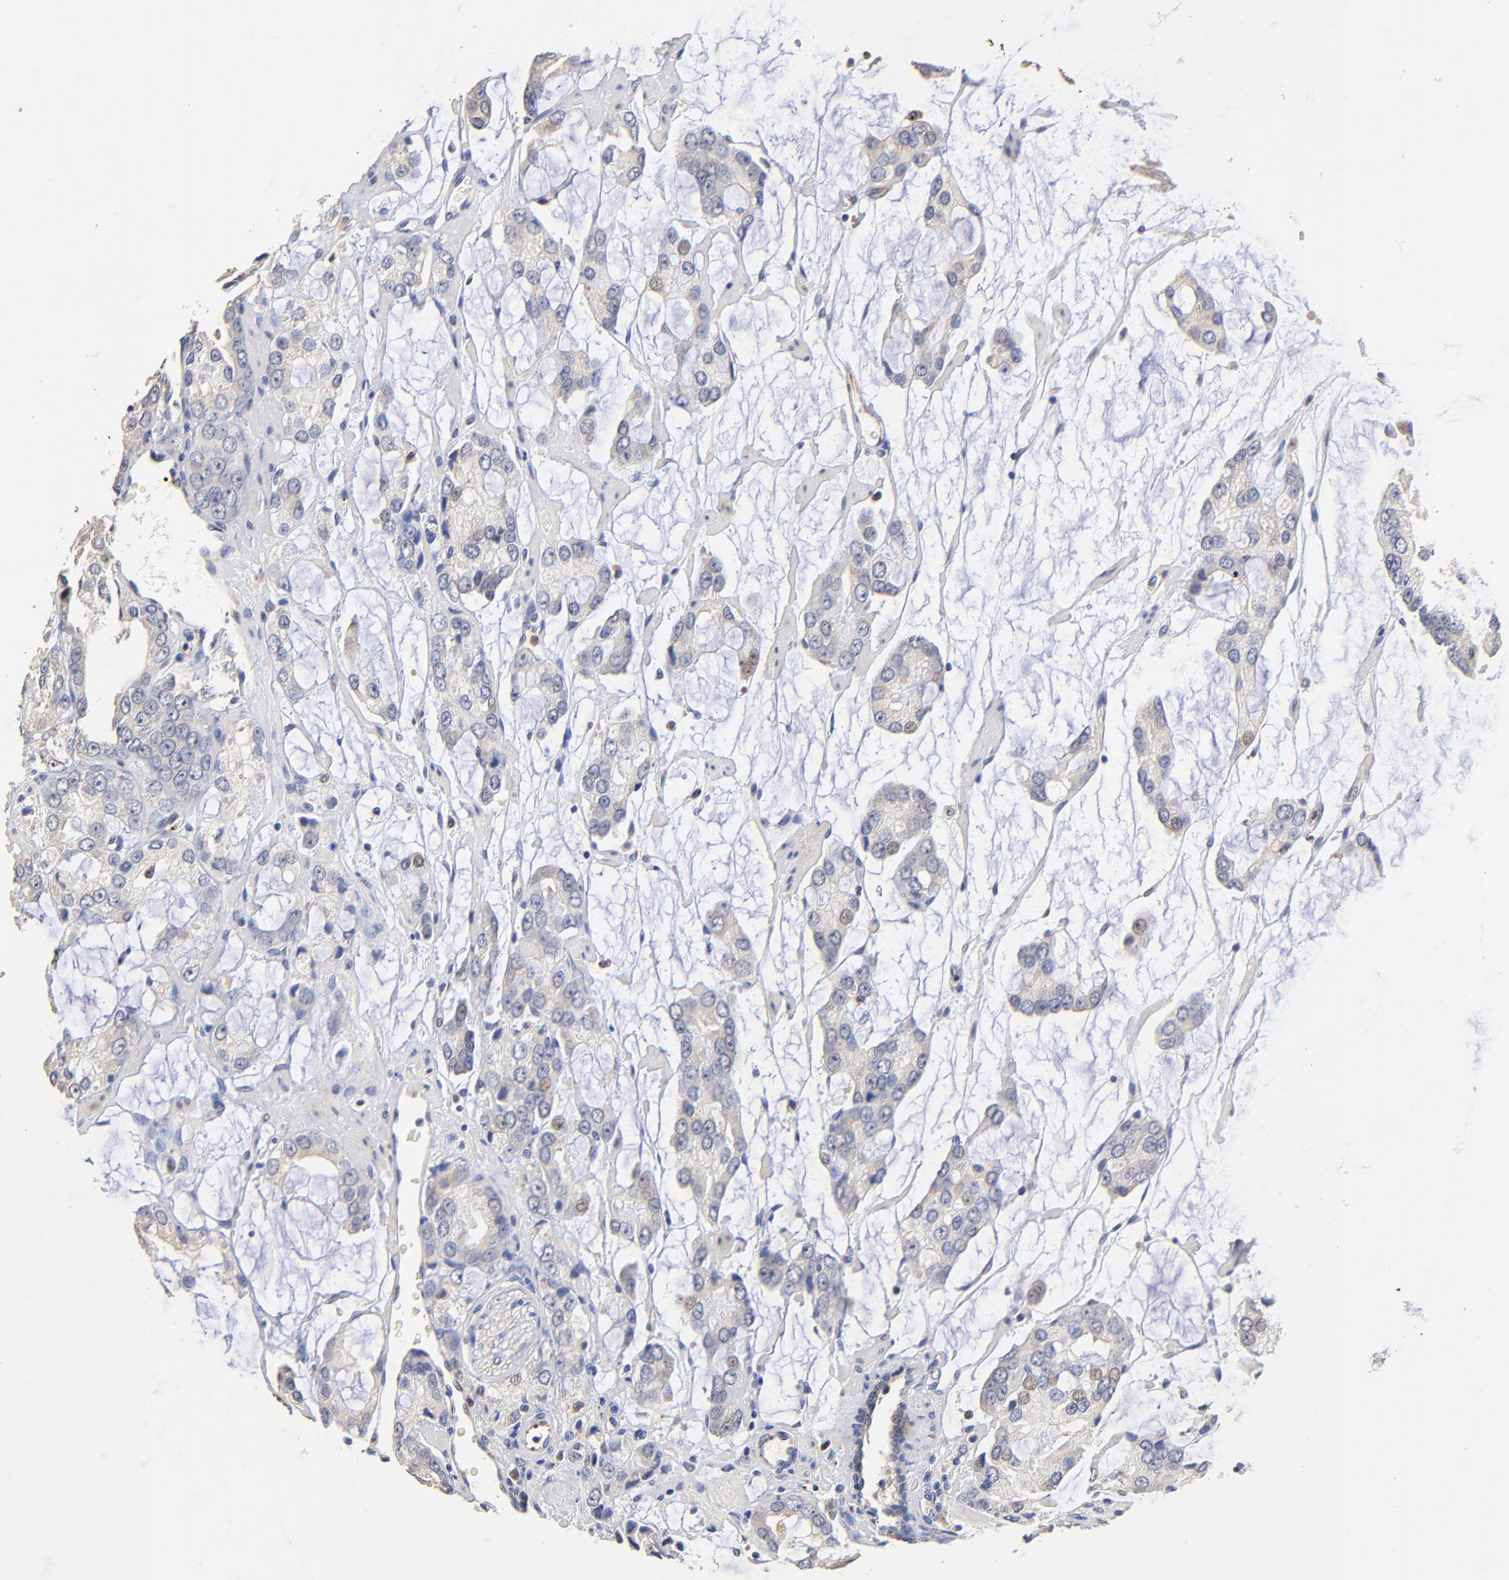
{"staining": {"intensity": "weak", "quantity": "<25%", "location": "nuclear"}, "tissue": "prostate cancer", "cell_type": "Tumor cells", "image_type": "cancer", "snomed": [{"axis": "morphology", "description": "Adenocarcinoma, High grade"}, {"axis": "topography", "description": "Prostate"}], "caption": "This is a micrograph of immunohistochemistry (IHC) staining of prostate cancer, which shows no positivity in tumor cells. (DAB immunohistochemistry (IHC) visualized using brightfield microscopy, high magnification).", "gene": "FMNL3", "patient": {"sex": "male", "age": 67}}